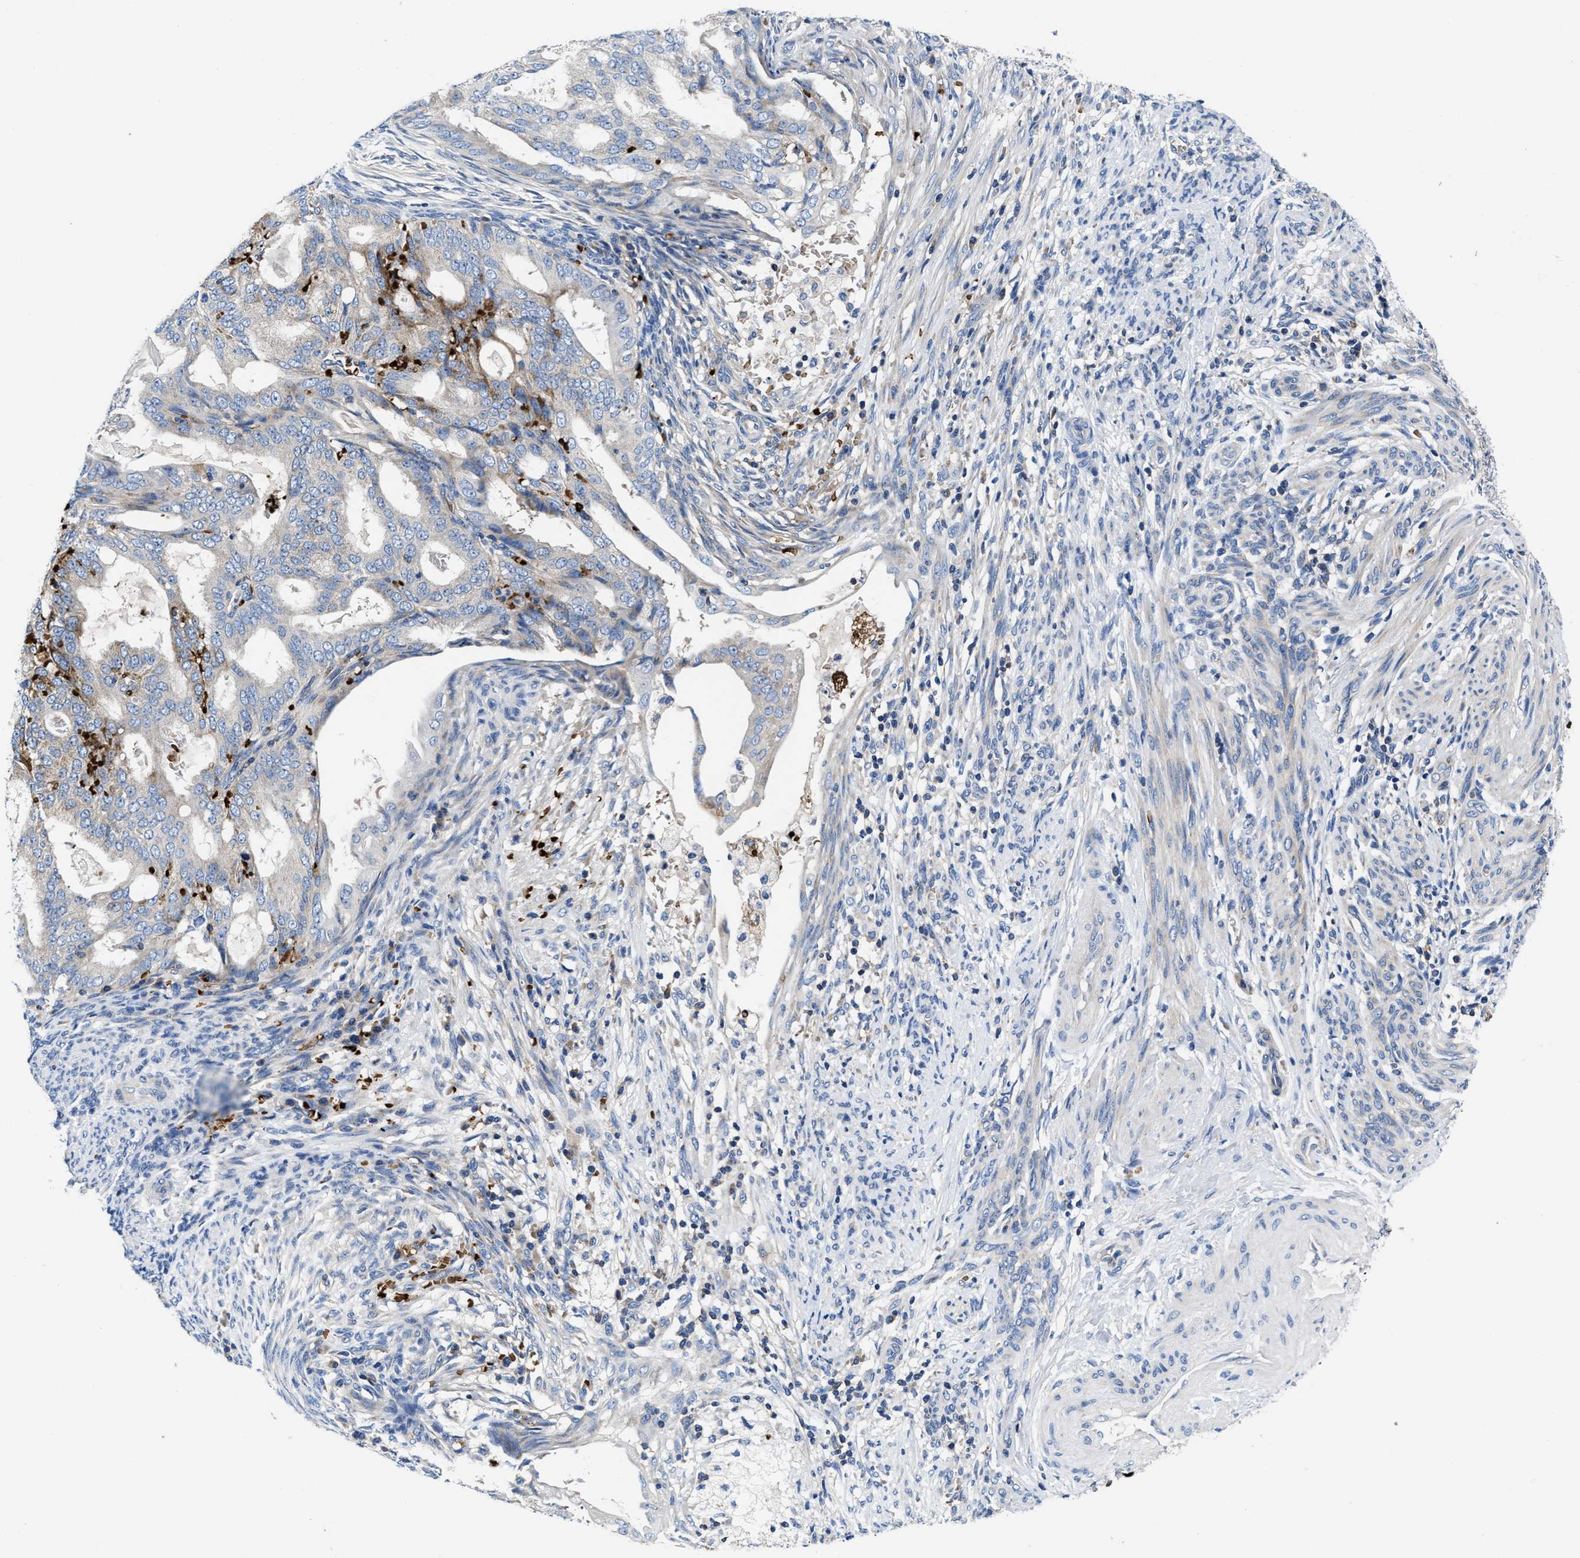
{"staining": {"intensity": "negative", "quantity": "none", "location": "none"}, "tissue": "endometrial cancer", "cell_type": "Tumor cells", "image_type": "cancer", "snomed": [{"axis": "morphology", "description": "Adenocarcinoma, NOS"}, {"axis": "topography", "description": "Endometrium"}], "caption": "High power microscopy image of an IHC photomicrograph of endometrial cancer (adenocarcinoma), revealing no significant positivity in tumor cells.", "gene": "PHLPP1", "patient": {"sex": "female", "age": 58}}